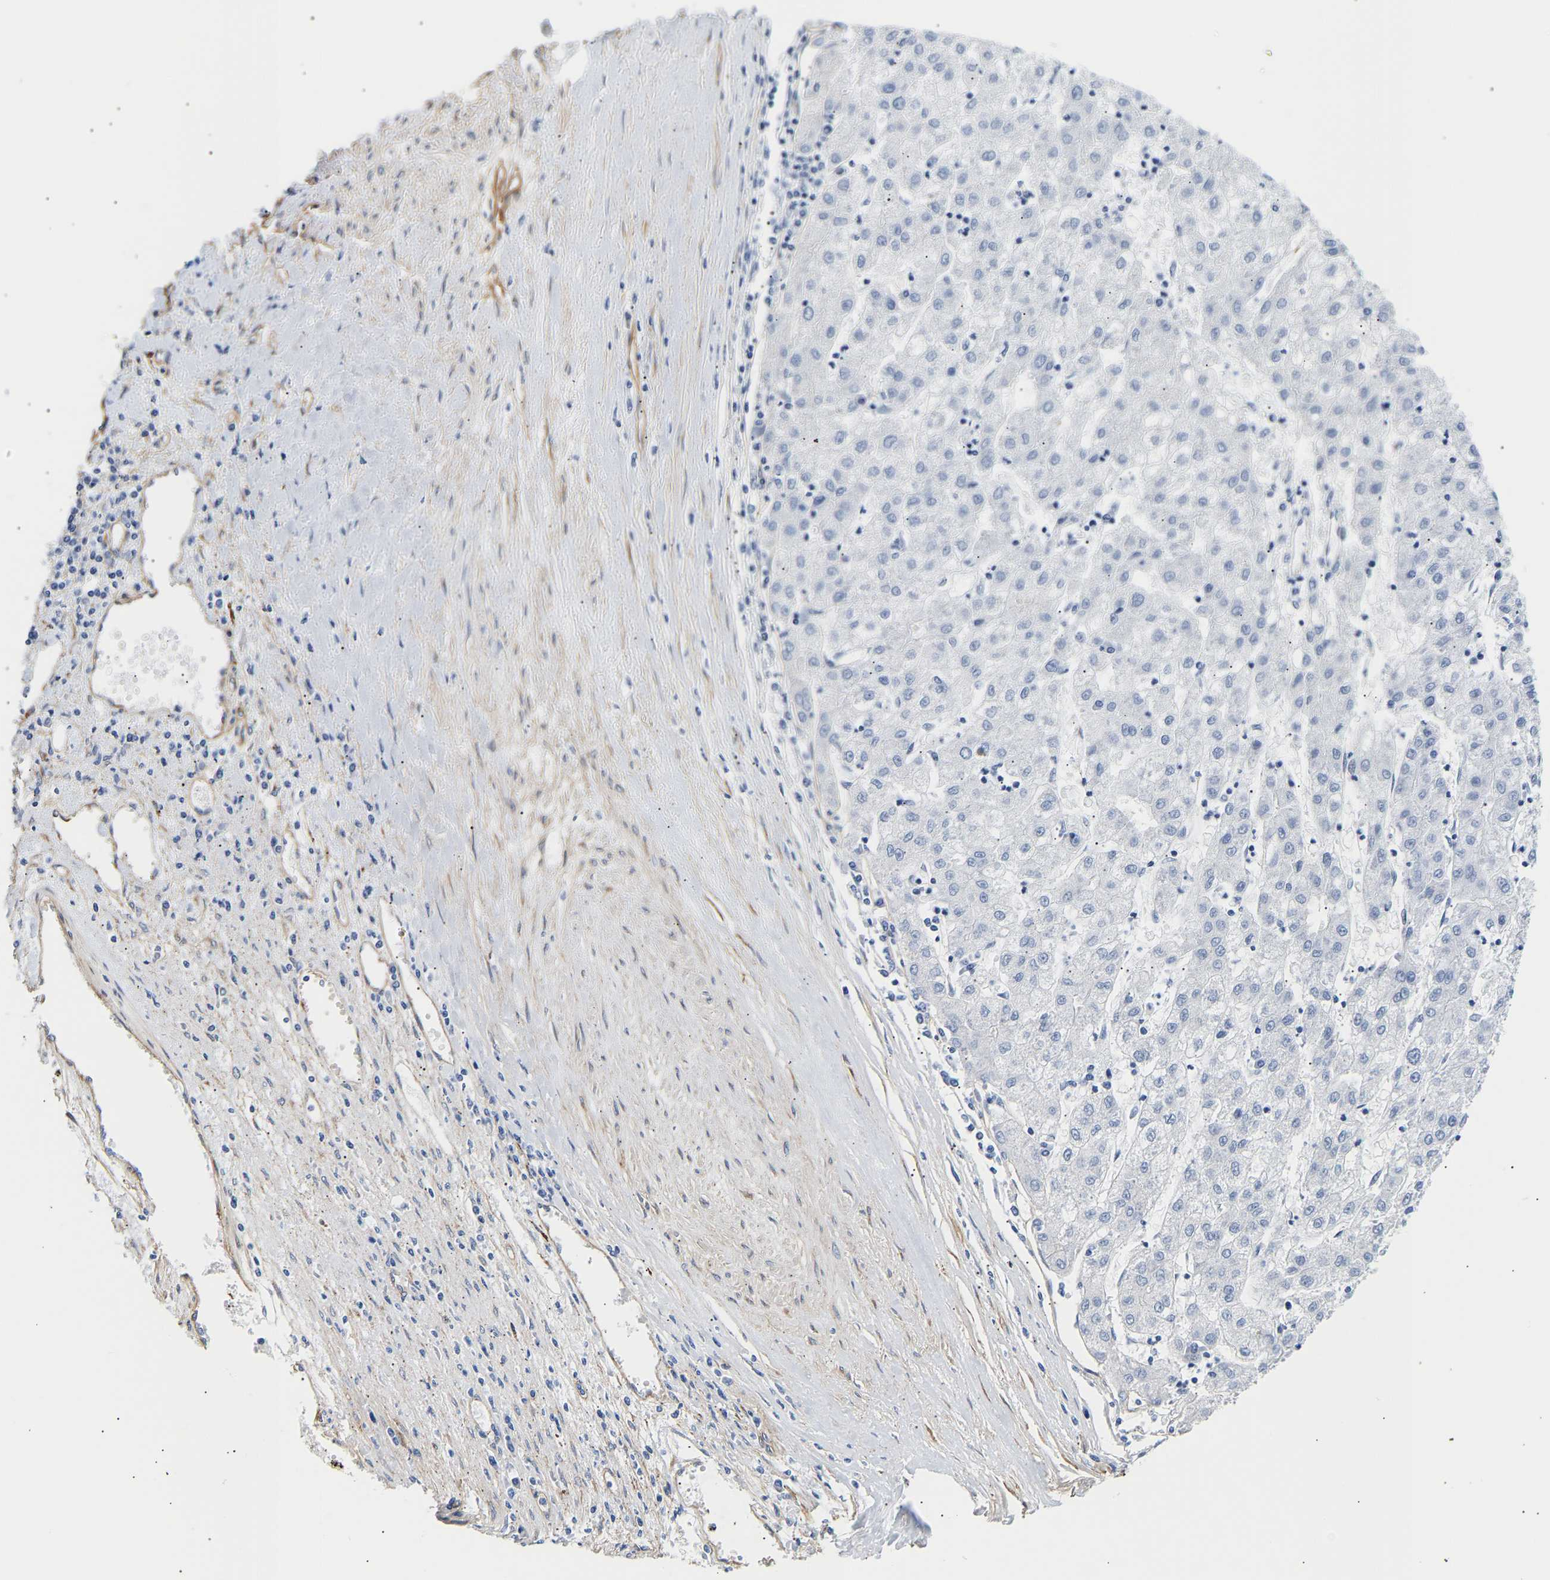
{"staining": {"intensity": "negative", "quantity": "none", "location": "none"}, "tissue": "liver cancer", "cell_type": "Tumor cells", "image_type": "cancer", "snomed": [{"axis": "morphology", "description": "Carcinoma, Hepatocellular, NOS"}, {"axis": "topography", "description": "Liver"}], "caption": "Tumor cells are negative for protein expression in human liver cancer.", "gene": "IGFBP7", "patient": {"sex": "male", "age": 72}}